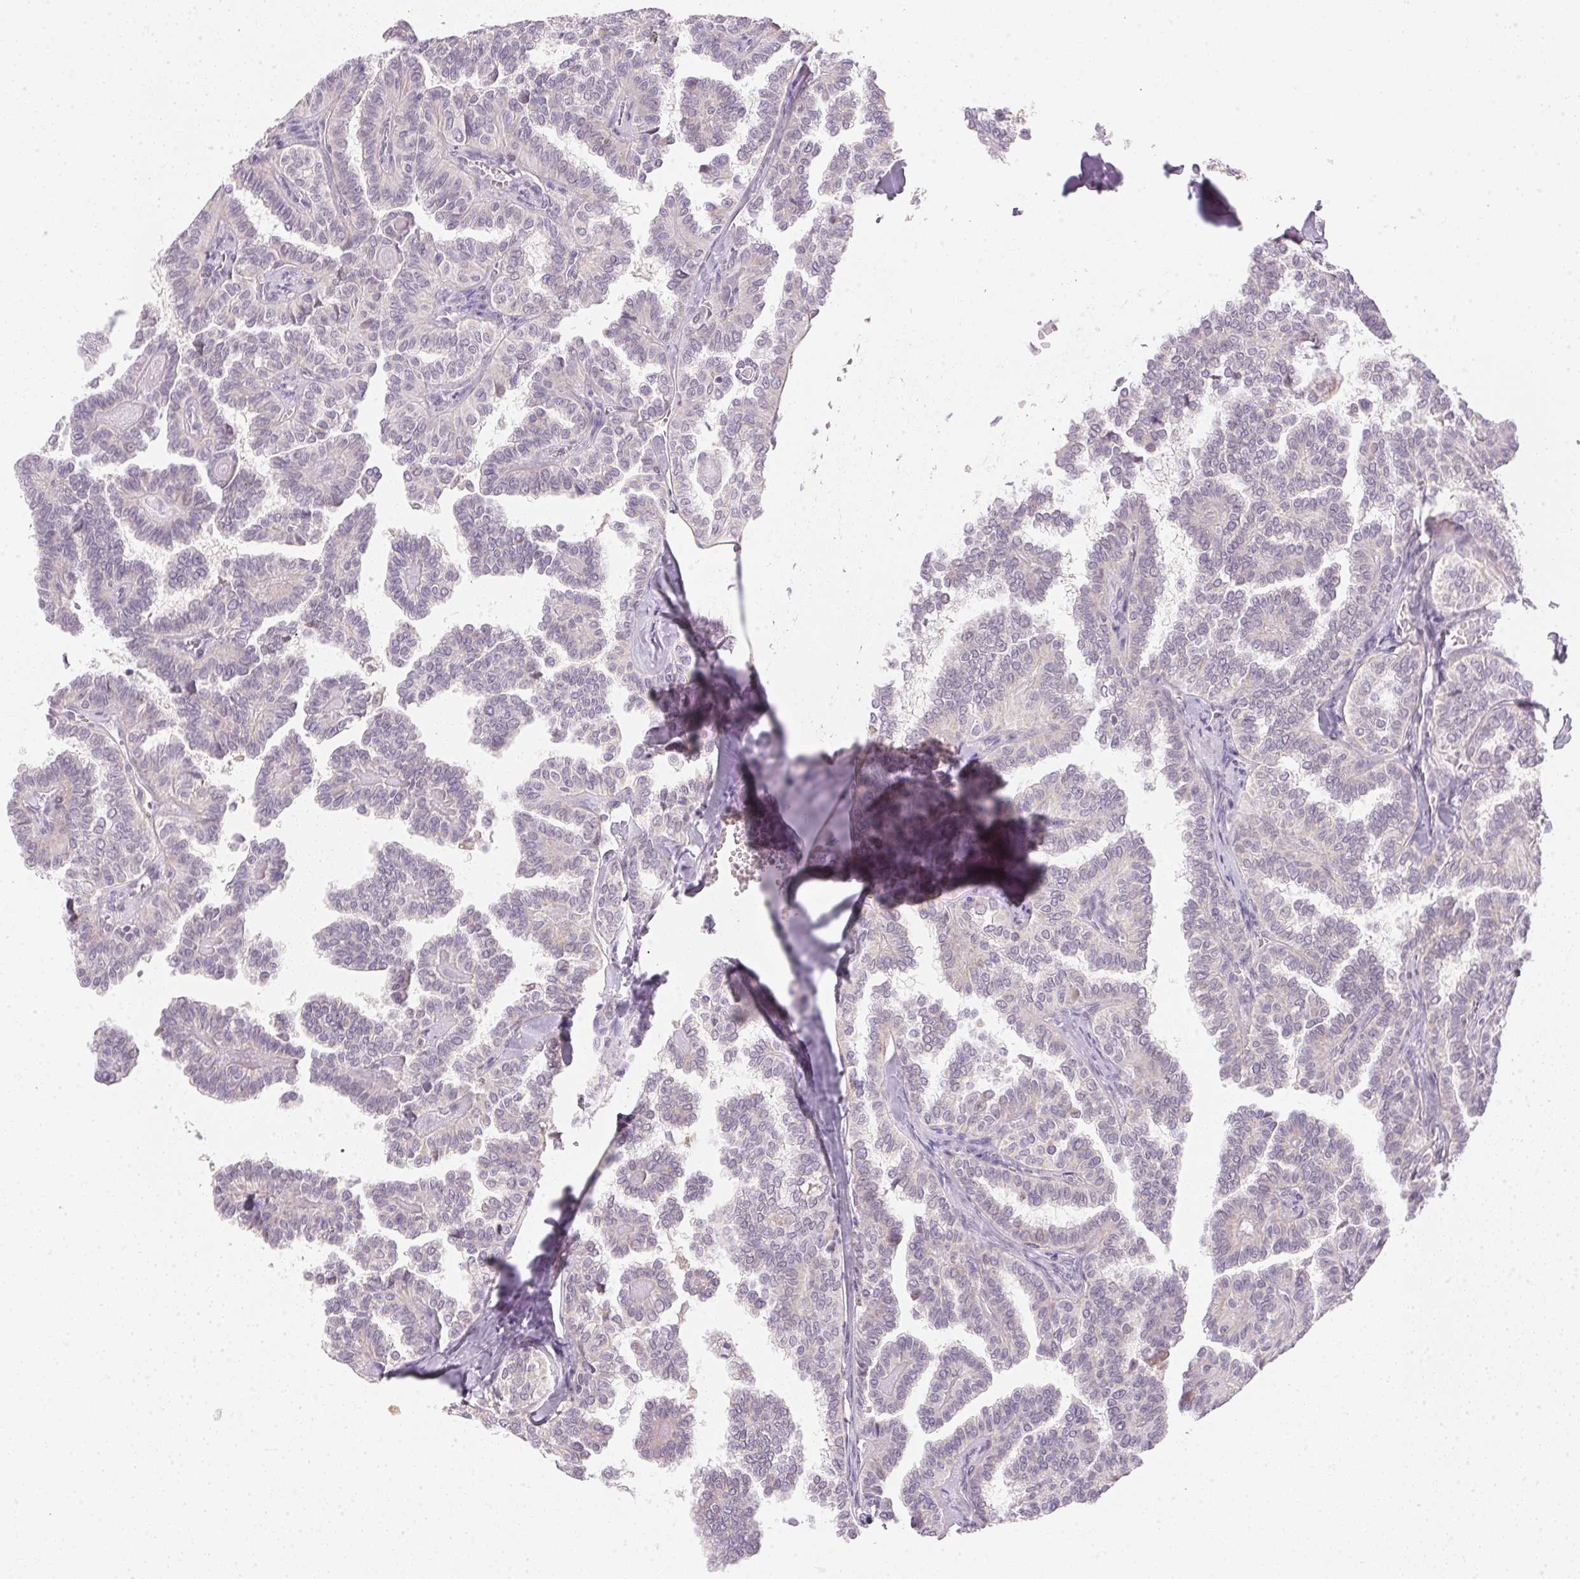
{"staining": {"intensity": "negative", "quantity": "none", "location": "none"}, "tissue": "thyroid cancer", "cell_type": "Tumor cells", "image_type": "cancer", "snomed": [{"axis": "morphology", "description": "Papillary adenocarcinoma, NOS"}, {"axis": "topography", "description": "Thyroid gland"}], "caption": "Image shows no significant protein expression in tumor cells of papillary adenocarcinoma (thyroid). (Stains: DAB (3,3'-diaminobenzidine) immunohistochemistry (IHC) with hematoxylin counter stain, Microscopy: brightfield microscopy at high magnification).", "gene": "COQ7", "patient": {"sex": "female", "age": 41}}